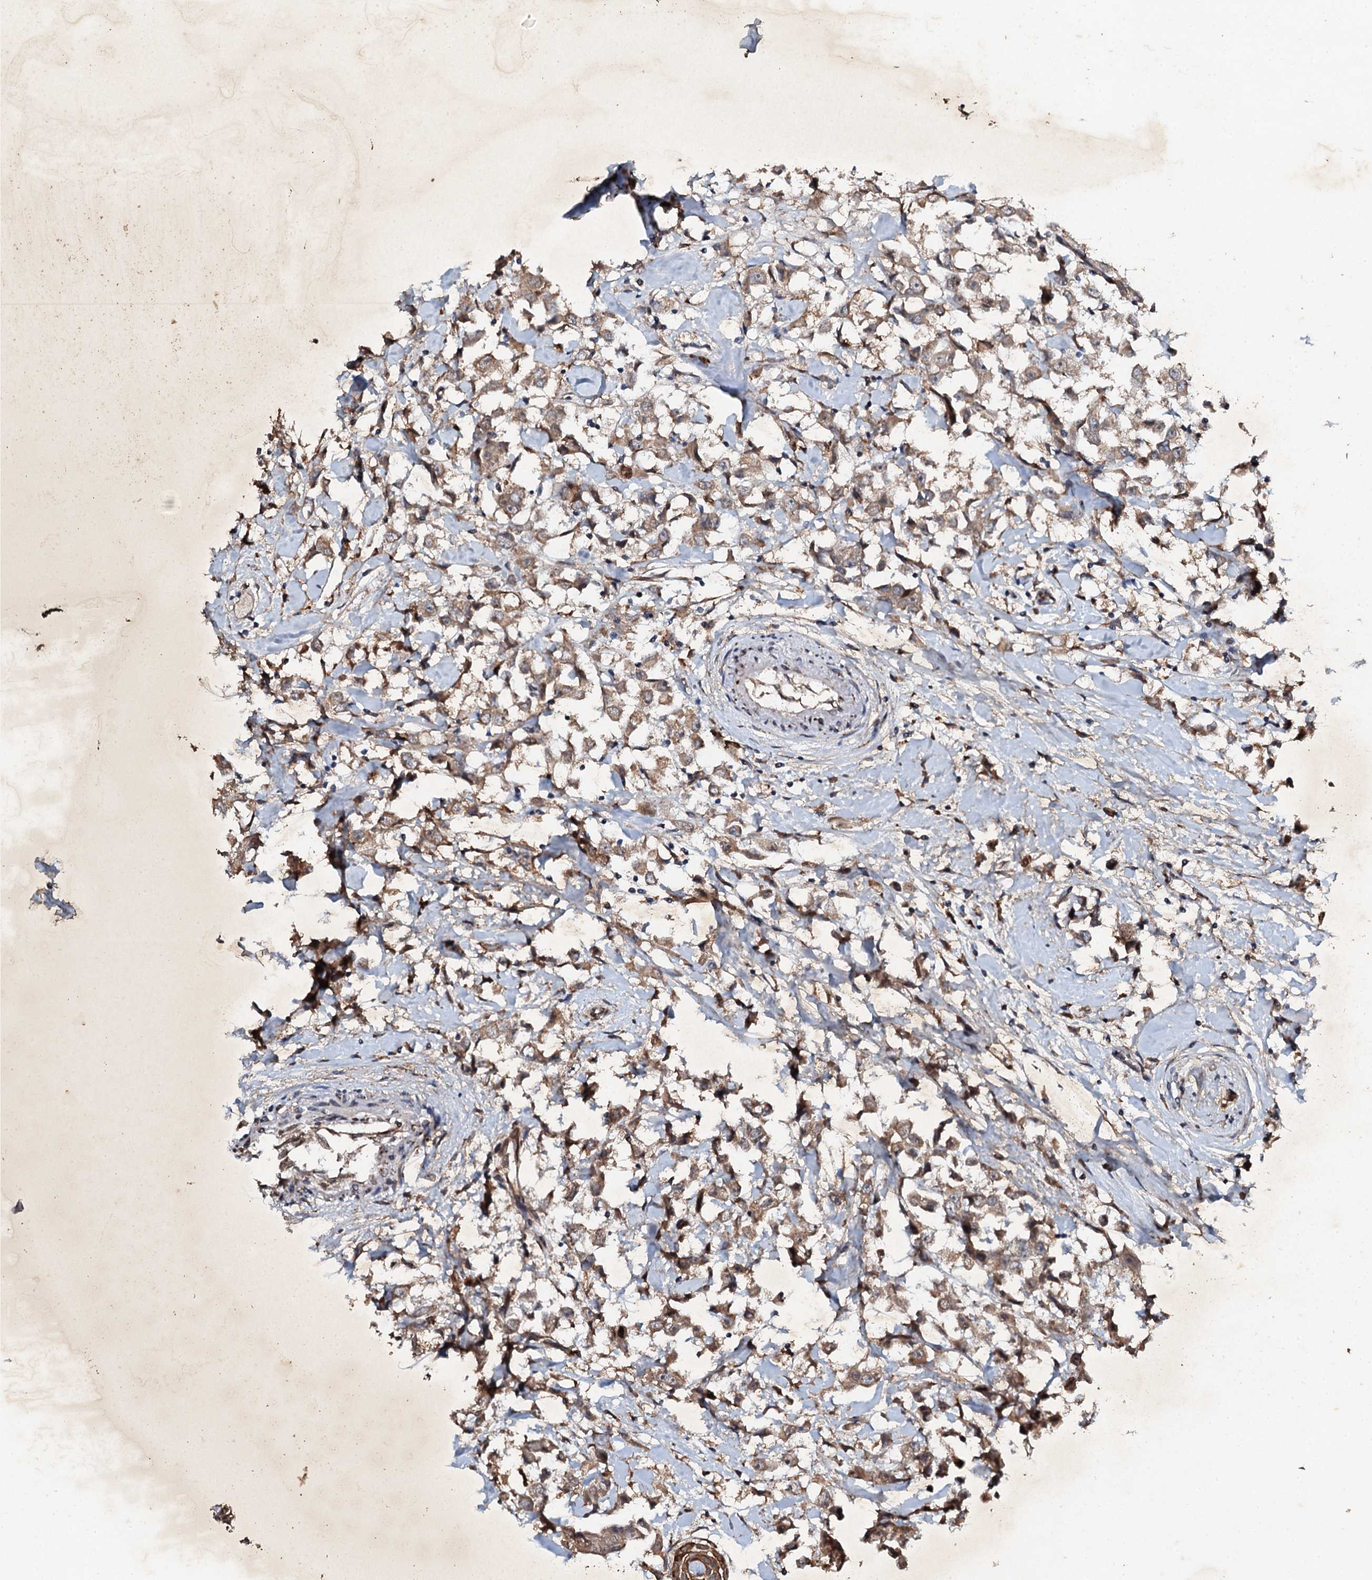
{"staining": {"intensity": "moderate", "quantity": ">75%", "location": "cytoplasmic/membranous"}, "tissue": "breast cancer", "cell_type": "Tumor cells", "image_type": "cancer", "snomed": [{"axis": "morphology", "description": "Duct carcinoma"}, {"axis": "topography", "description": "Breast"}], "caption": "Brown immunohistochemical staining in human breast cancer (infiltrating ductal carcinoma) shows moderate cytoplasmic/membranous positivity in approximately >75% of tumor cells. (DAB (3,3'-diaminobenzidine) = brown stain, brightfield microscopy at high magnification).", "gene": "ADAMTS10", "patient": {"sex": "female", "age": 61}}